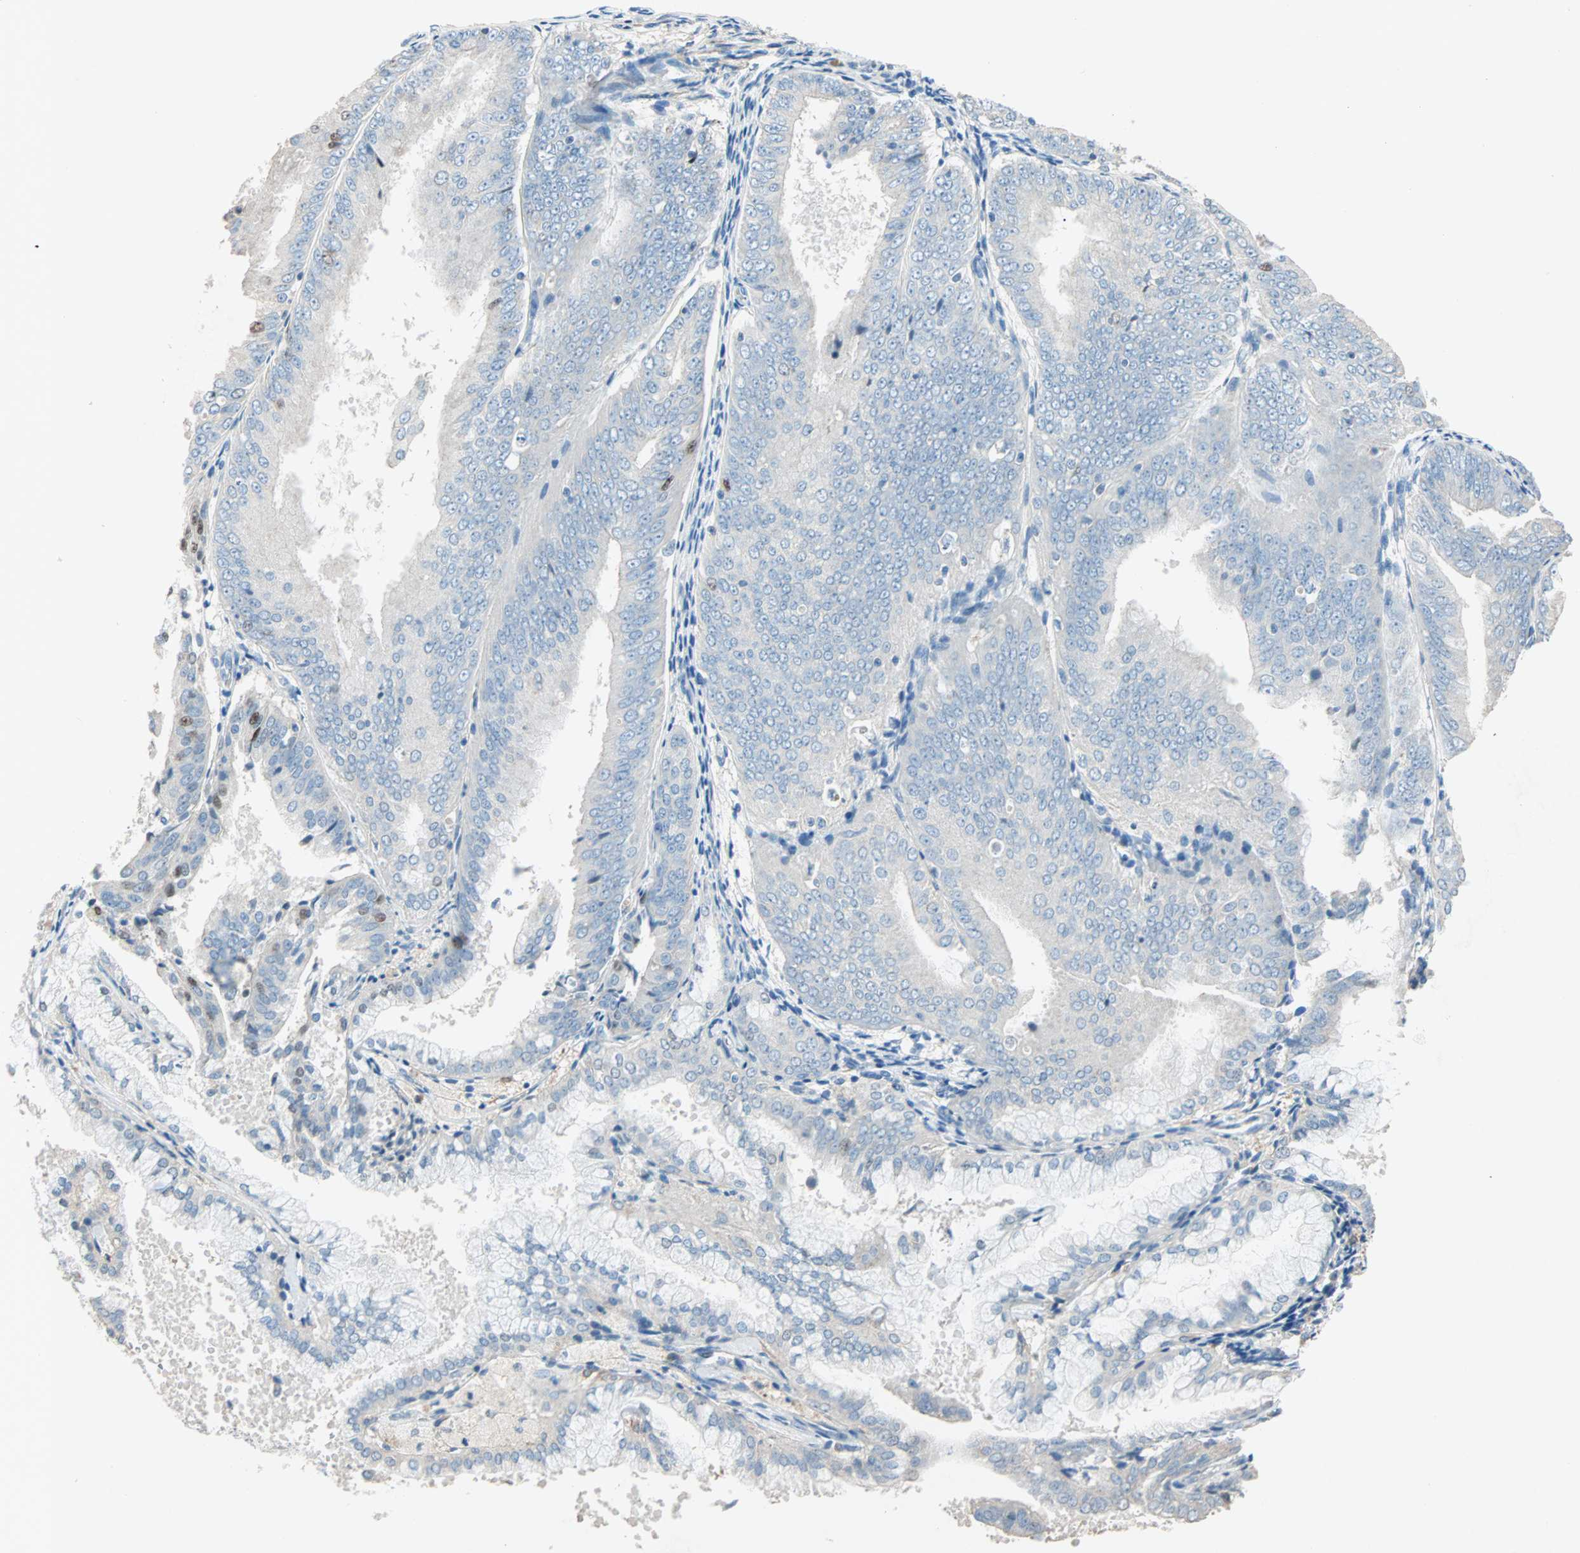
{"staining": {"intensity": "moderate", "quantity": "<25%", "location": "nuclear"}, "tissue": "endometrial cancer", "cell_type": "Tumor cells", "image_type": "cancer", "snomed": [{"axis": "morphology", "description": "Adenocarcinoma, NOS"}, {"axis": "topography", "description": "Endometrium"}], "caption": "Immunohistochemistry of endometrial adenocarcinoma shows low levels of moderate nuclear staining in approximately <25% of tumor cells.", "gene": "ACVRL1", "patient": {"sex": "female", "age": 63}}